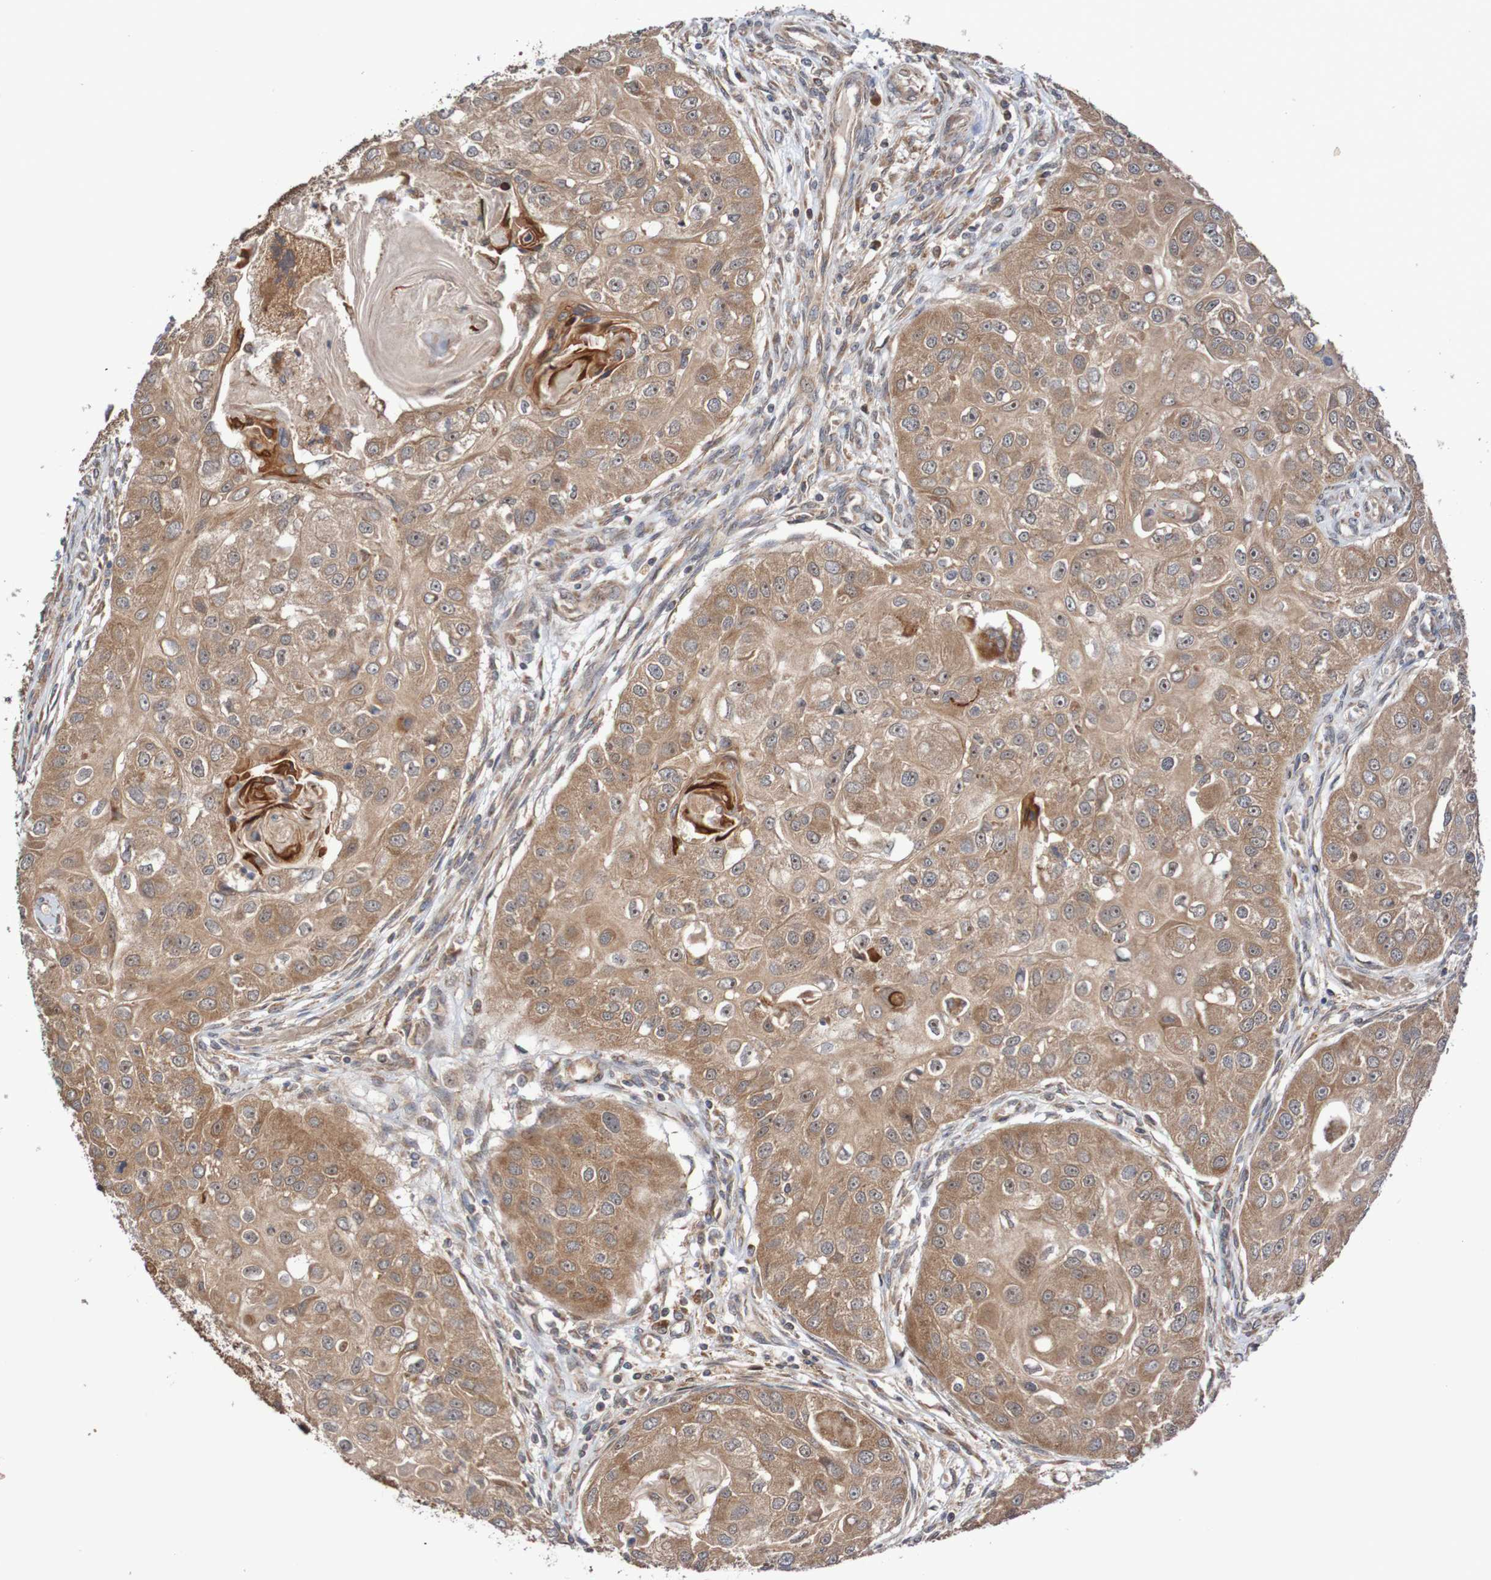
{"staining": {"intensity": "moderate", "quantity": ">75%", "location": "cytoplasmic/membranous"}, "tissue": "head and neck cancer", "cell_type": "Tumor cells", "image_type": "cancer", "snomed": [{"axis": "morphology", "description": "Normal tissue, NOS"}, {"axis": "morphology", "description": "Squamous cell carcinoma, NOS"}, {"axis": "topography", "description": "Skeletal muscle"}, {"axis": "topography", "description": "Head-Neck"}], "caption": "Moderate cytoplasmic/membranous protein staining is present in about >75% of tumor cells in squamous cell carcinoma (head and neck).", "gene": "PHPT1", "patient": {"sex": "male", "age": 51}}